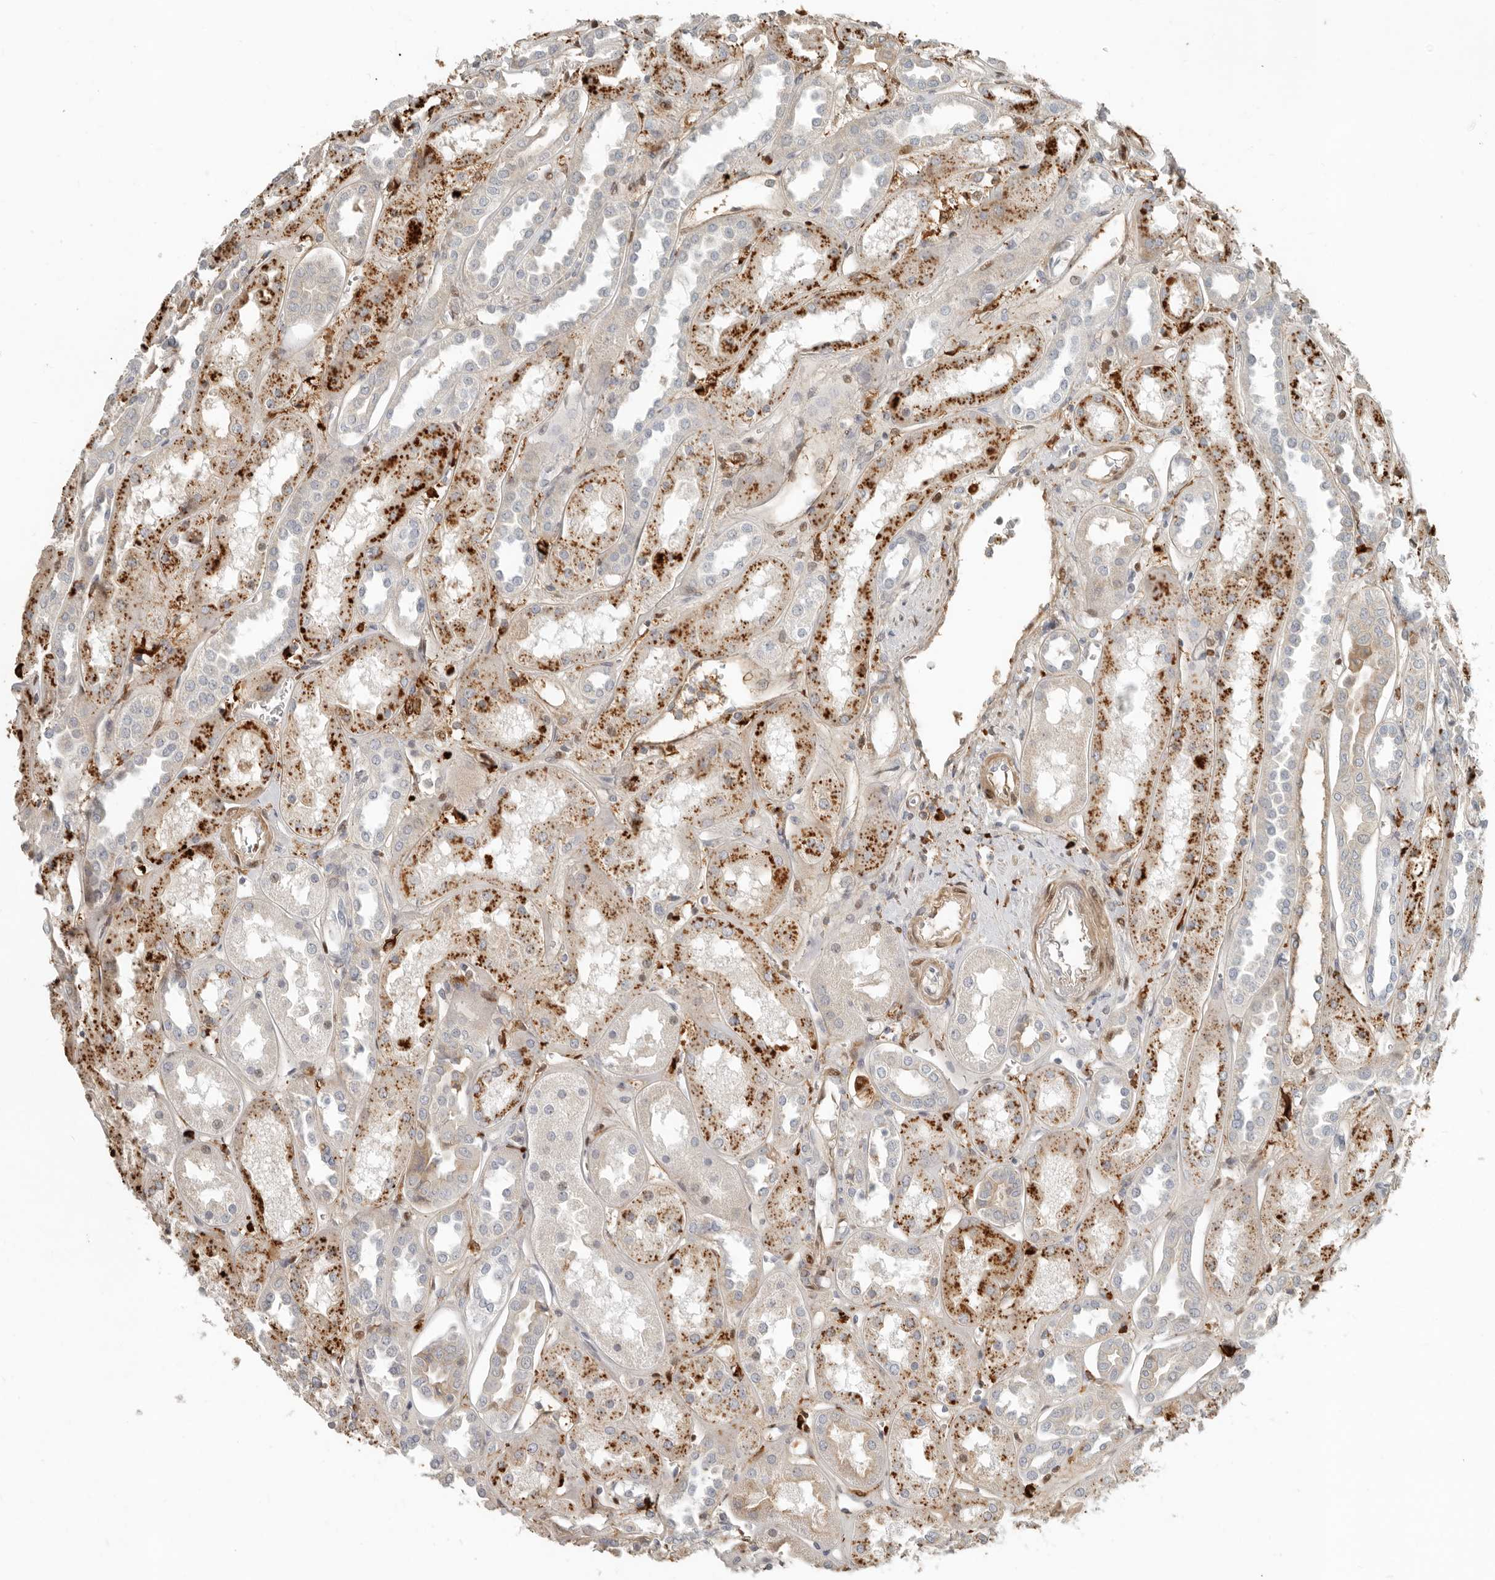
{"staining": {"intensity": "moderate", "quantity": "<25%", "location": "cytoplasmic/membranous"}, "tissue": "kidney", "cell_type": "Cells in glomeruli", "image_type": "normal", "snomed": [{"axis": "morphology", "description": "Normal tissue, NOS"}, {"axis": "topography", "description": "Kidney"}], "caption": "Approximately <25% of cells in glomeruli in unremarkable human kidney display moderate cytoplasmic/membranous protein expression as visualized by brown immunohistochemical staining.", "gene": "KLHL38", "patient": {"sex": "male", "age": 70}}